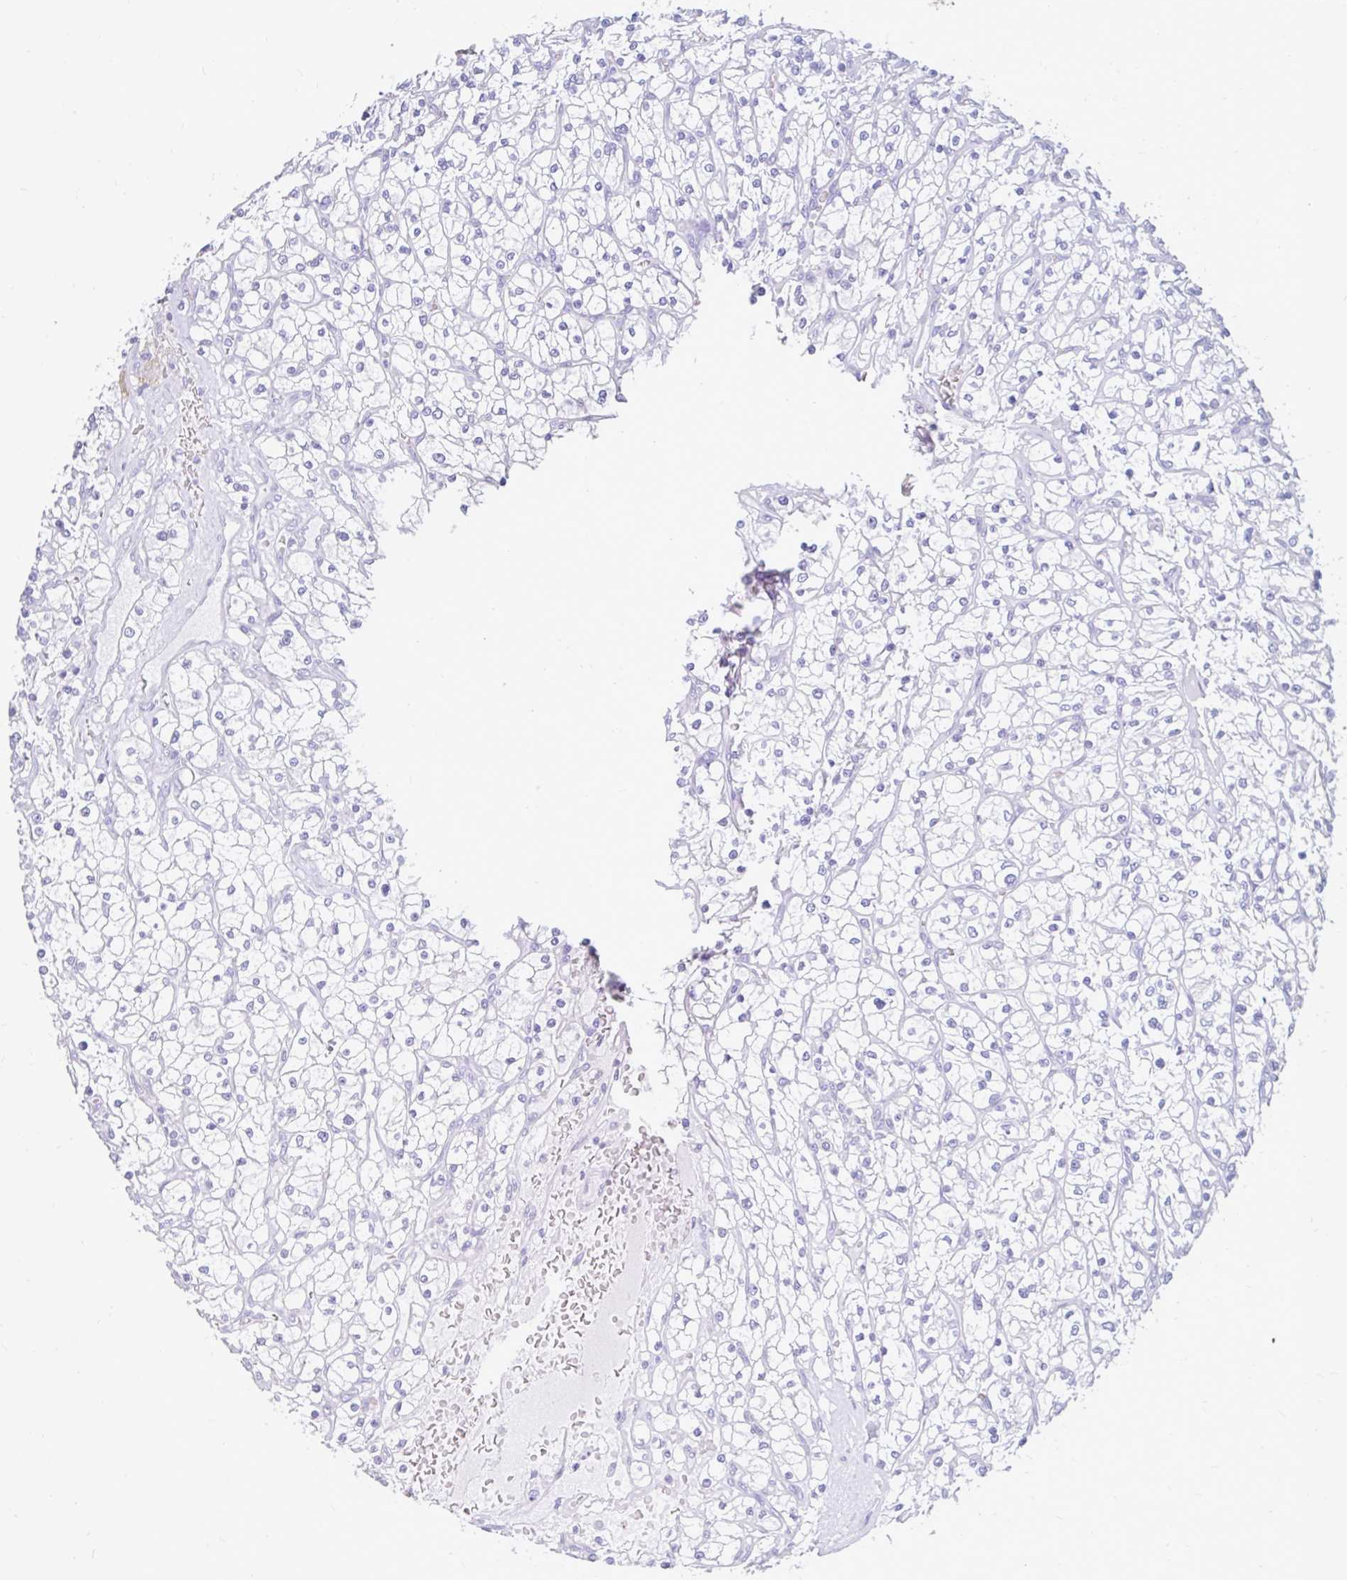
{"staining": {"intensity": "negative", "quantity": "none", "location": "none"}, "tissue": "renal cancer", "cell_type": "Tumor cells", "image_type": "cancer", "snomed": [{"axis": "morphology", "description": "Adenocarcinoma, NOS"}, {"axis": "topography", "description": "Kidney"}], "caption": "Histopathology image shows no significant protein positivity in tumor cells of renal cancer. (Immunohistochemistry, brightfield microscopy, high magnification).", "gene": "INTS5", "patient": {"sex": "female", "age": 64}}